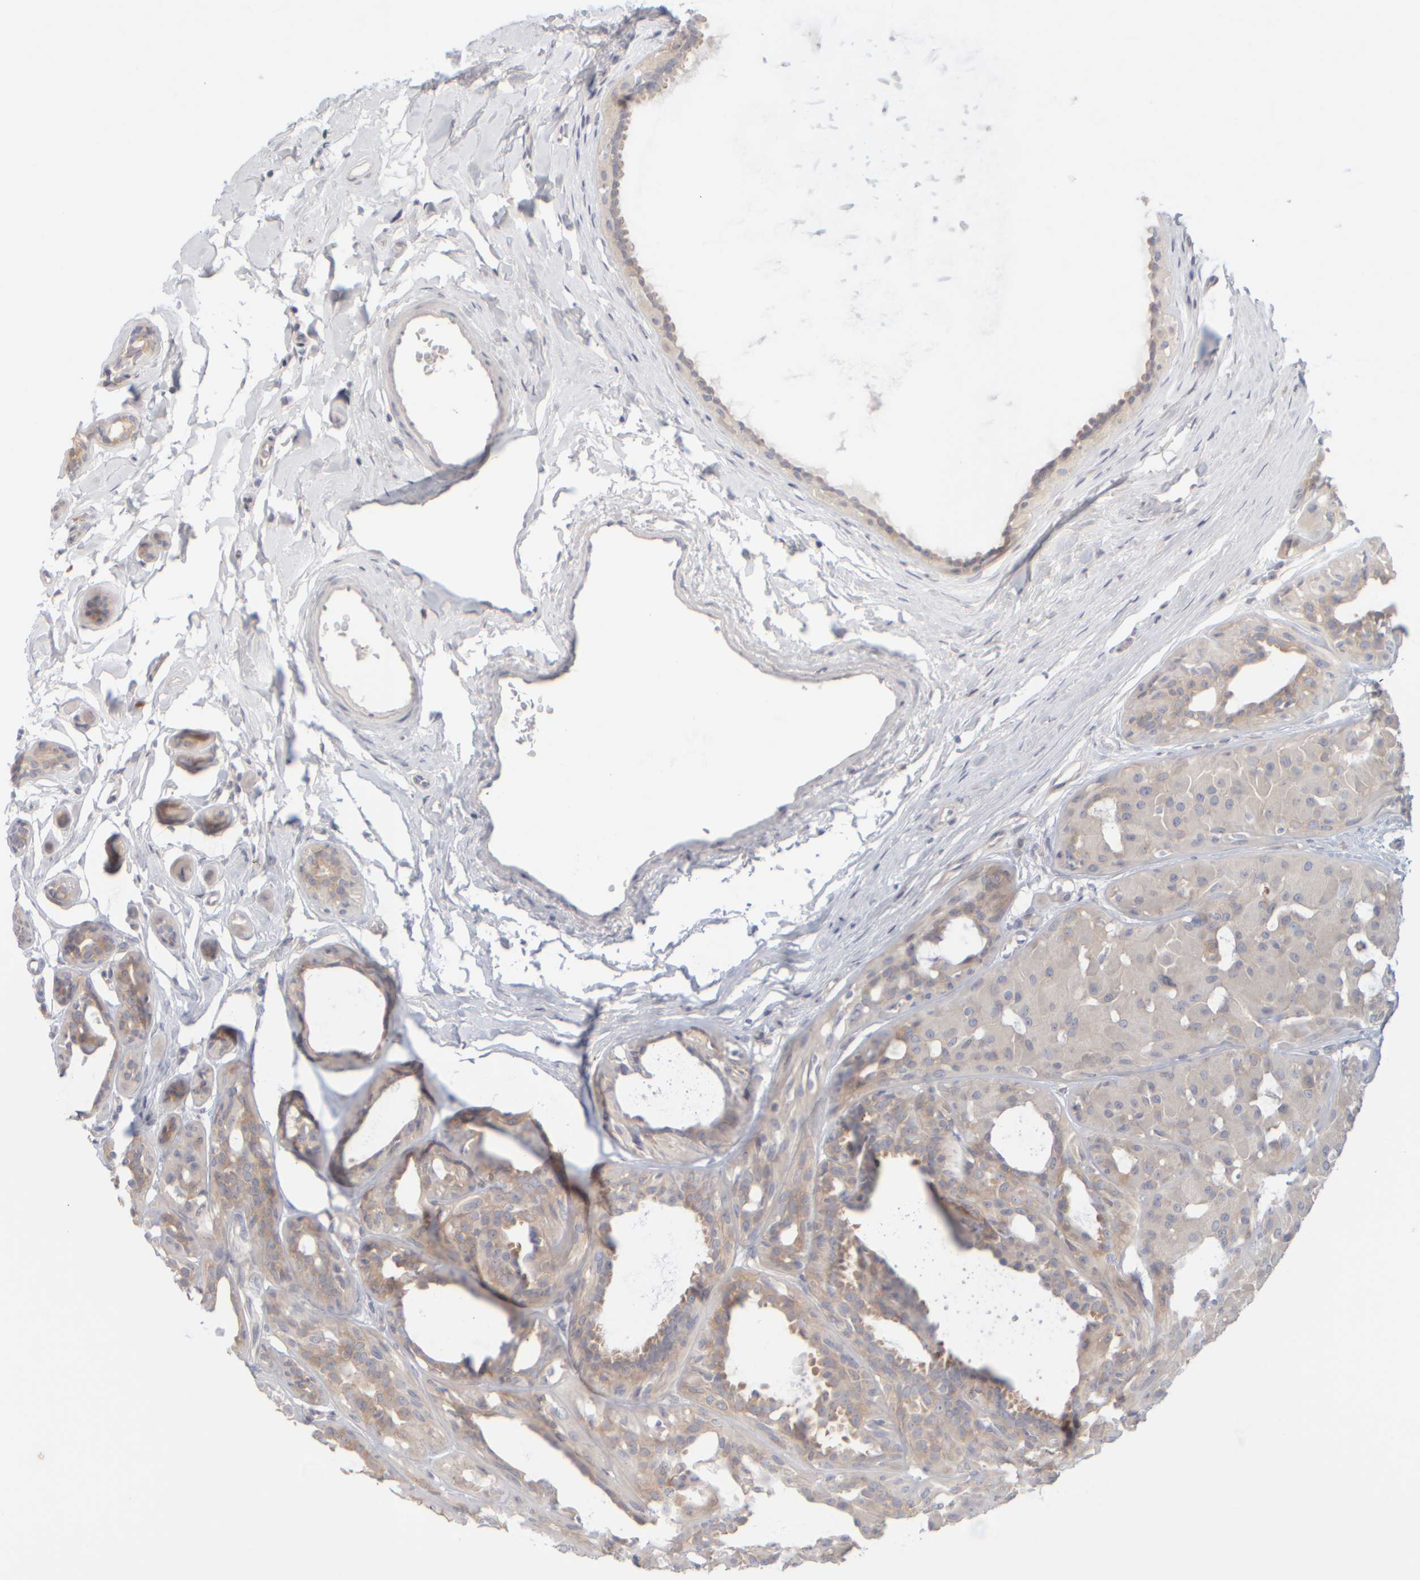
{"staining": {"intensity": "weak", "quantity": "25%-75%", "location": "cytoplasmic/membranous"}, "tissue": "breast cancer", "cell_type": "Tumor cells", "image_type": "cancer", "snomed": [{"axis": "morphology", "description": "Duct carcinoma"}, {"axis": "topography", "description": "Breast"}], "caption": "Breast invasive ductal carcinoma stained with IHC reveals weak cytoplasmic/membranous positivity in about 25%-75% of tumor cells.", "gene": "GOPC", "patient": {"sex": "female", "age": 55}}